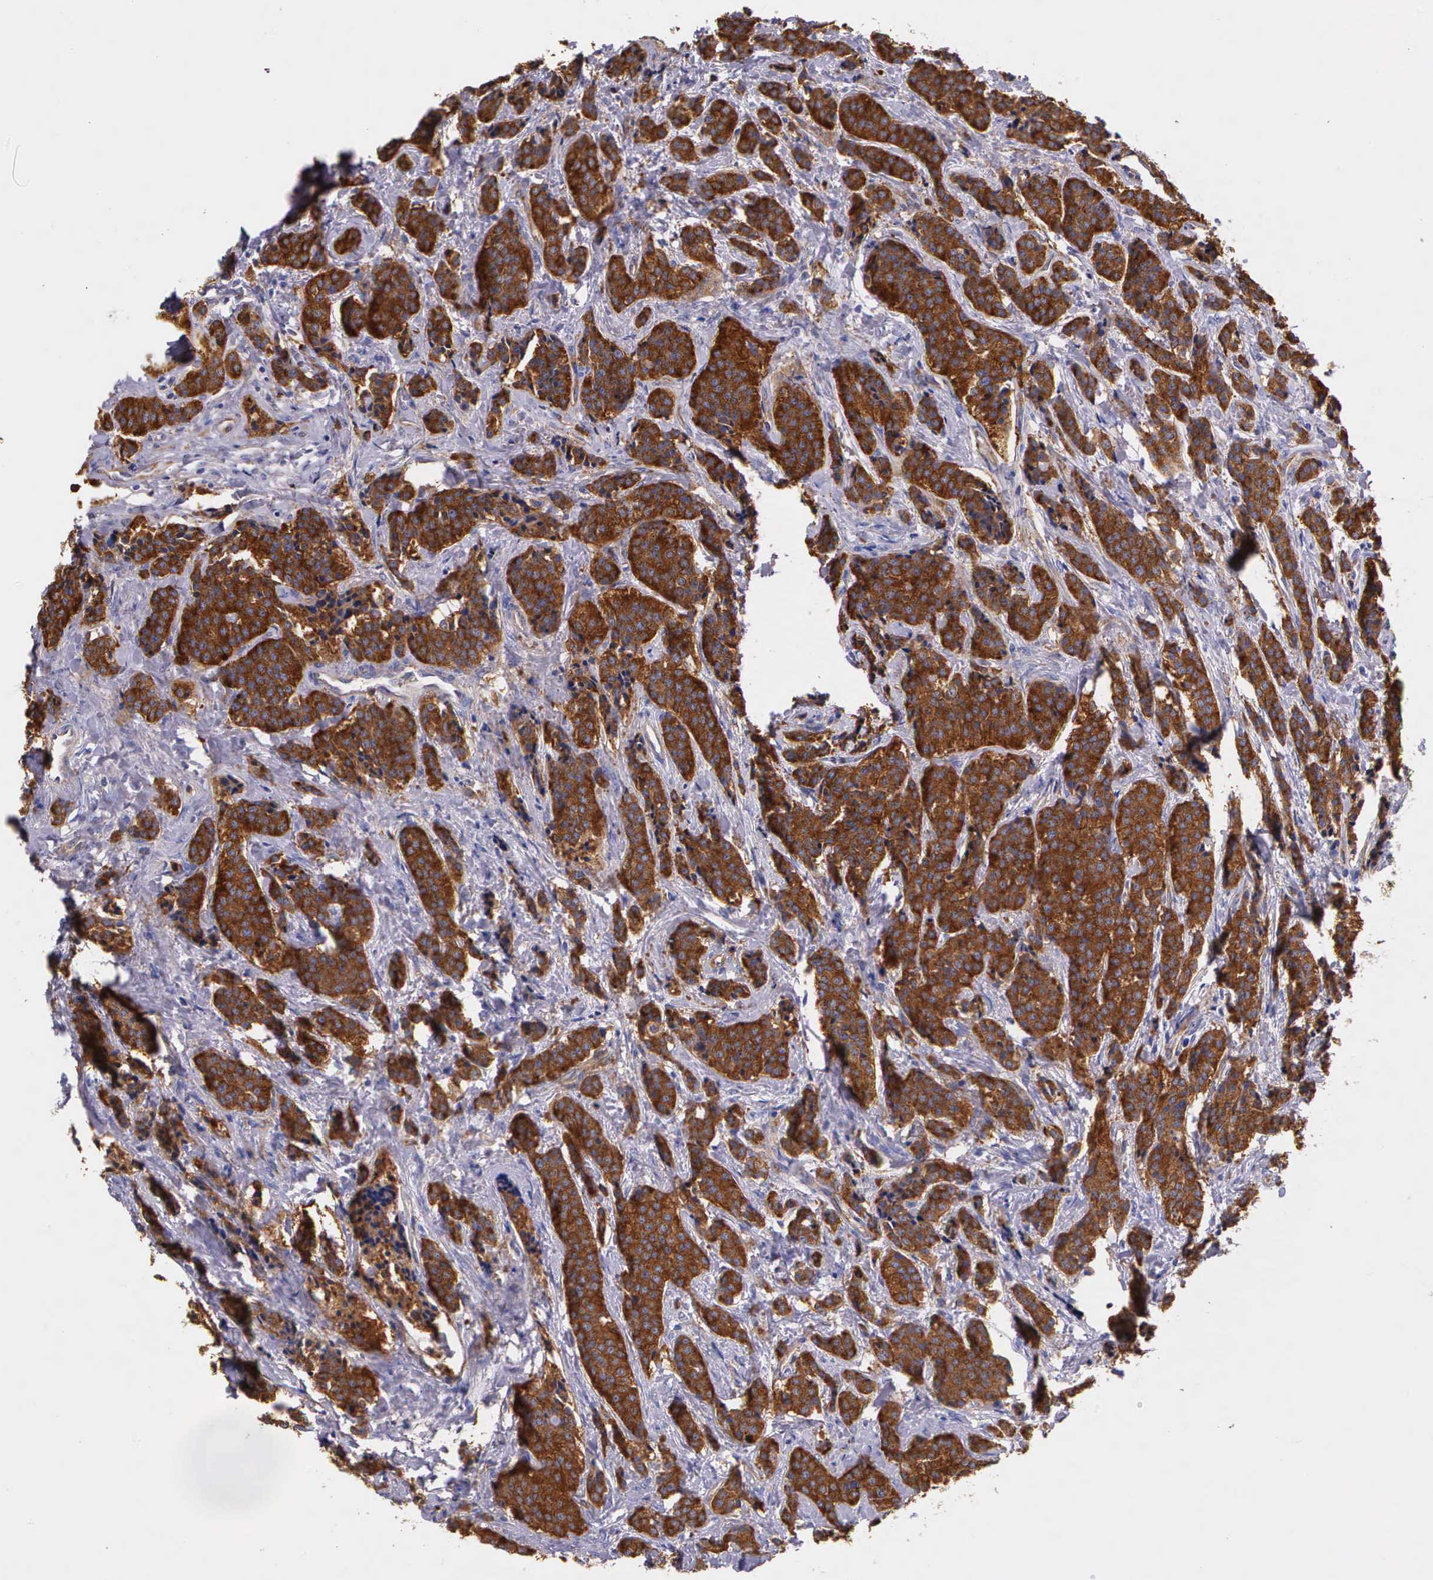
{"staining": {"intensity": "strong", "quantity": ">75%", "location": "cytoplasmic/membranous"}, "tissue": "carcinoid", "cell_type": "Tumor cells", "image_type": "cancer", "snomed": [{"axis": "morphology", "description": "Carcinoid, malignant, NOS"}, {"axis": "topography", "description": "Small intestine"}], "caption": "A brown stain highlights strong cytoplasmic/membranous positivity of a protein in carcinoid tumor cells.", "gene": "BCAR1", "patient": {"sex": "male", "age": 63}}